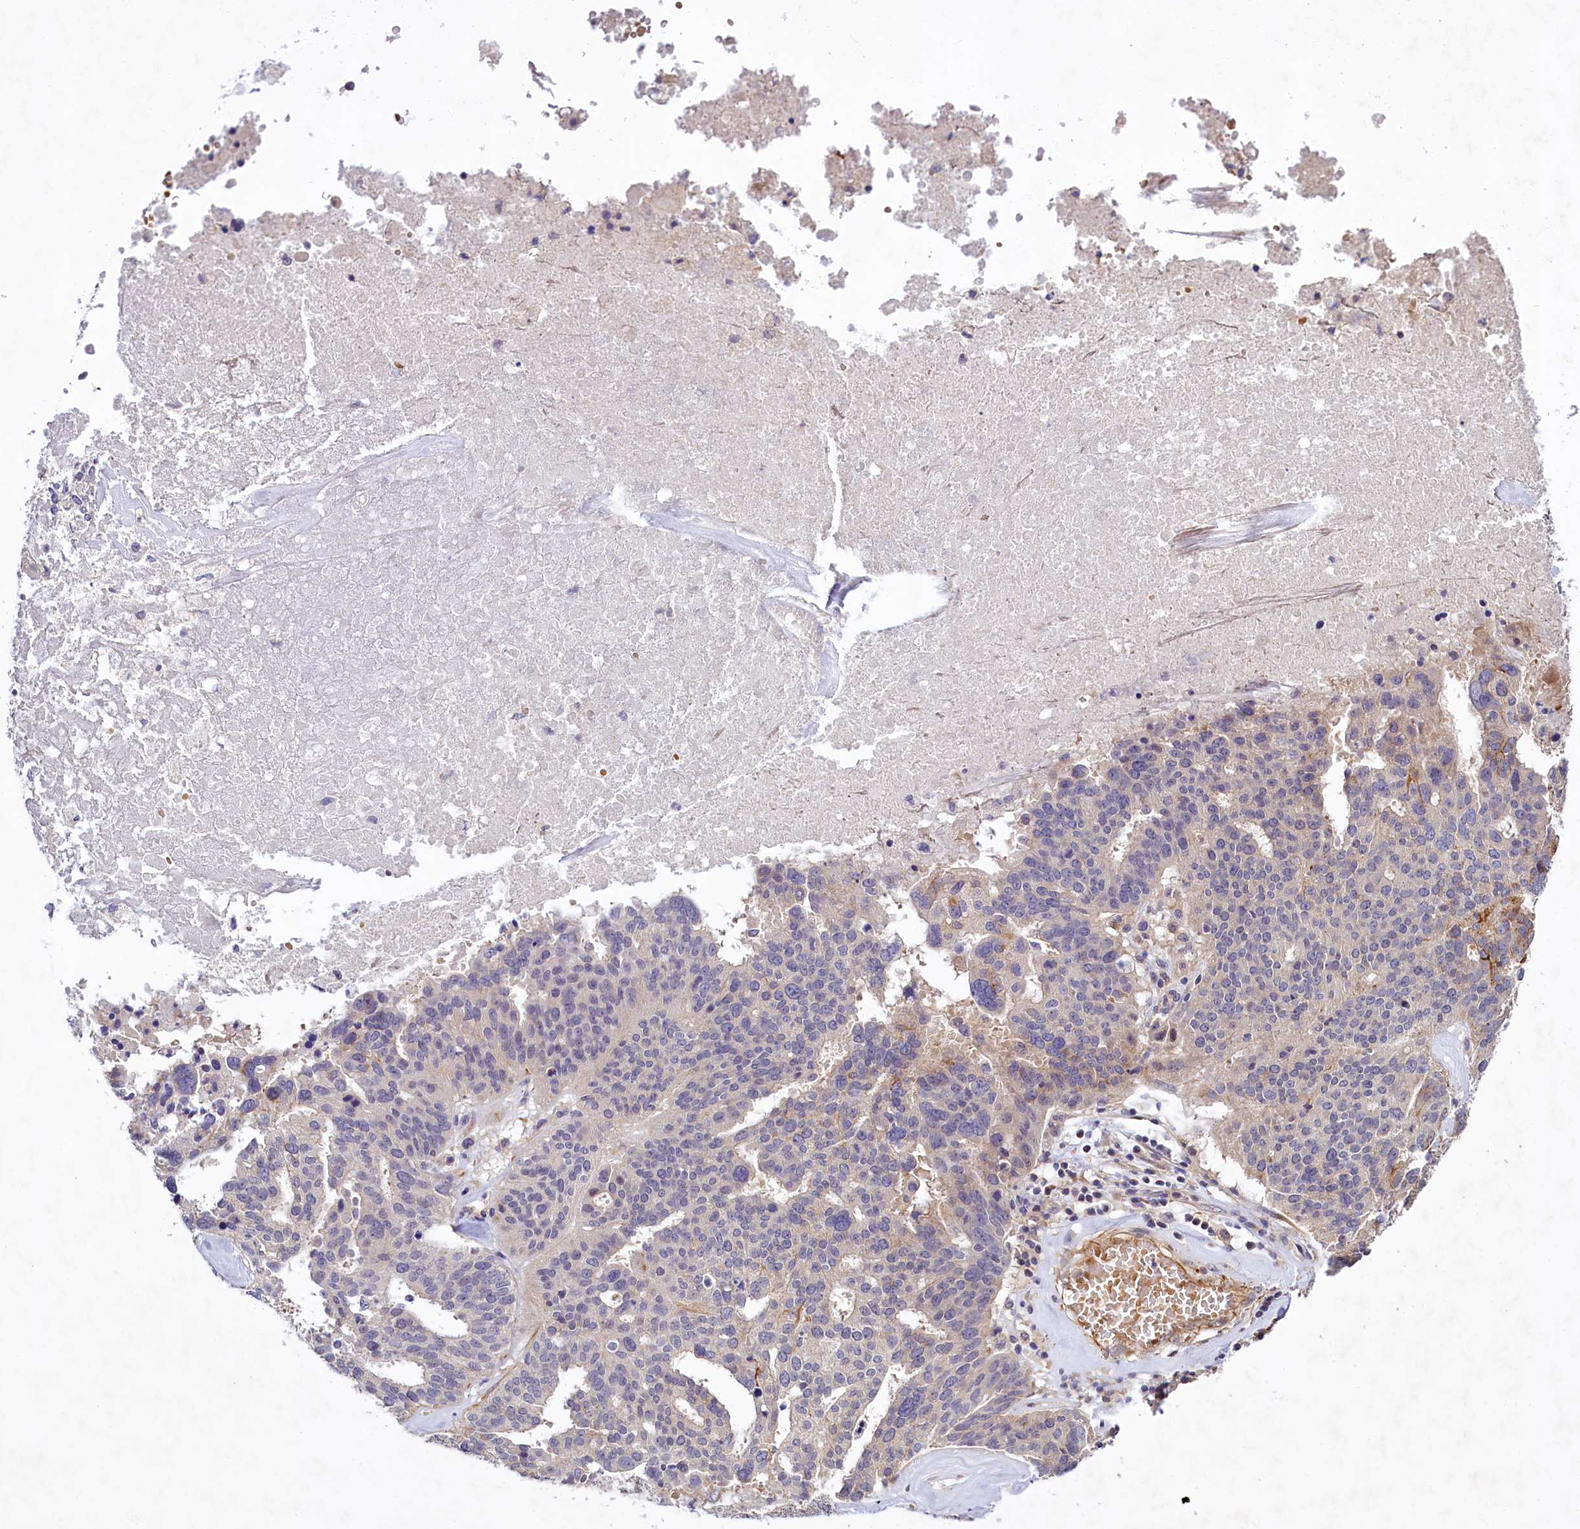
{"staining": {"intensity": "negative", "quantity": "none", "location": "none"}, "tissue": "ovarian cancer", "cell_type": "Tumor cells", "image_type": "cancer", "snomed": [{"axis": "morphology", "description": "Cystadenocarcinoma, serous, NOS"}, {"axis": "topography", "description": "Ovary"}], "caption": "A micrograph of human serous cystadenocarcinoma (ovarian) is negative for staining in tumor cells. (DAB immunohistochemistry visualized using brightfield microscopy, high magnification).", "gene": "PKN2", "patient": {"sex": "female", "age": 59}}